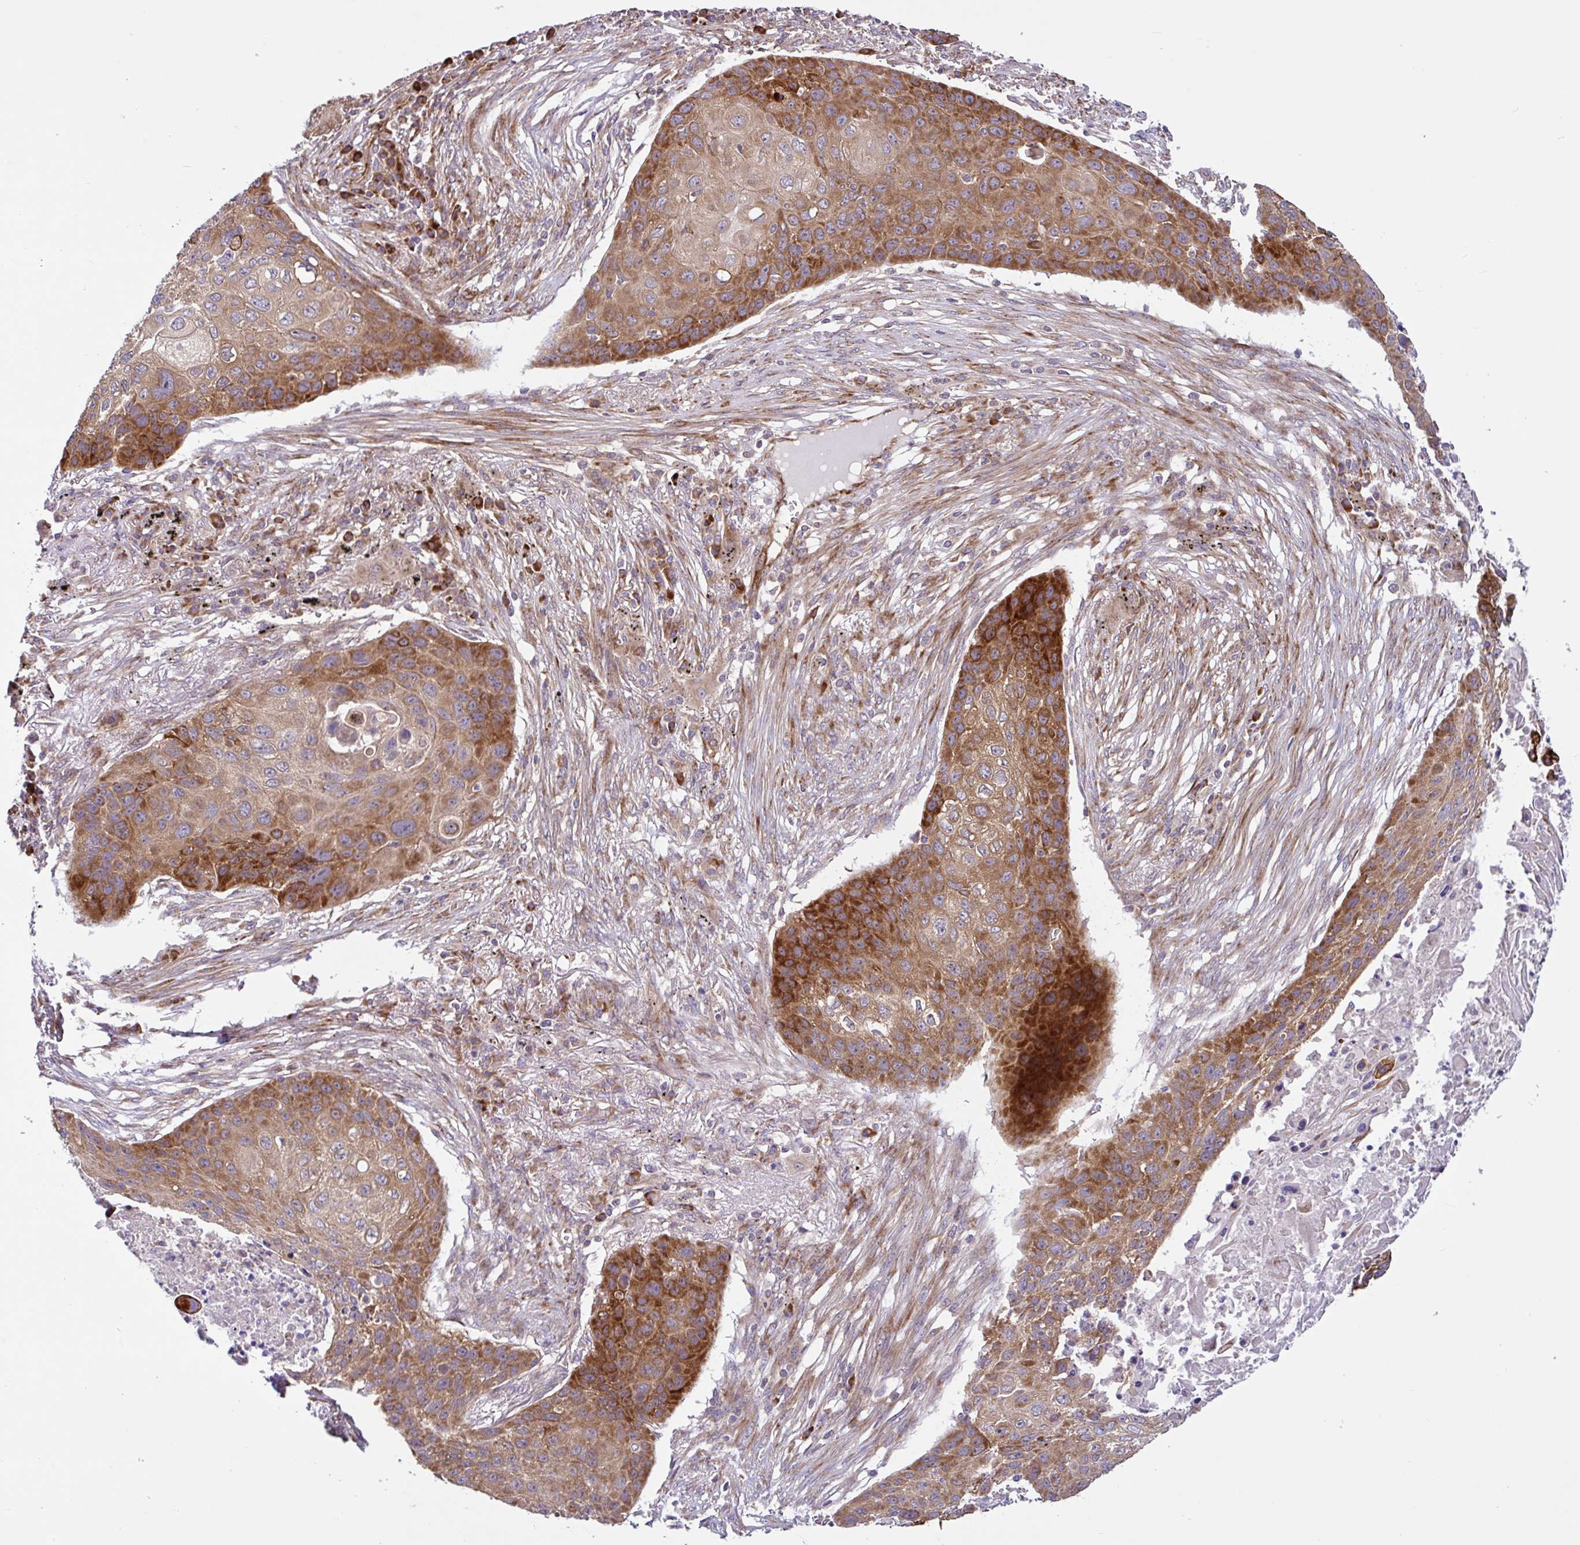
{"staining": {"intensity": "strong", "quantity": "25%-75%", "location": "cytoplasmic/membranous"}, "tissue": "lung cancer", "cell_type": "Tumor cells", "image_type": "cancer", "snomed": [{"axis": "morphology", "description": "Squamous cell carcinoma, NOS"}, {"axis": "topography", "description": "Lung"}], "caption": "Immunohistochemical staining of human lung cancer (squamous cell carcinoma) demonstrates high levels of strong cytoplasmic/membranous protein positivity in approximately 25%-75% of tumor cells.", "gene": "NTPCR", "patient": {"sex": "female", "age": 63}}